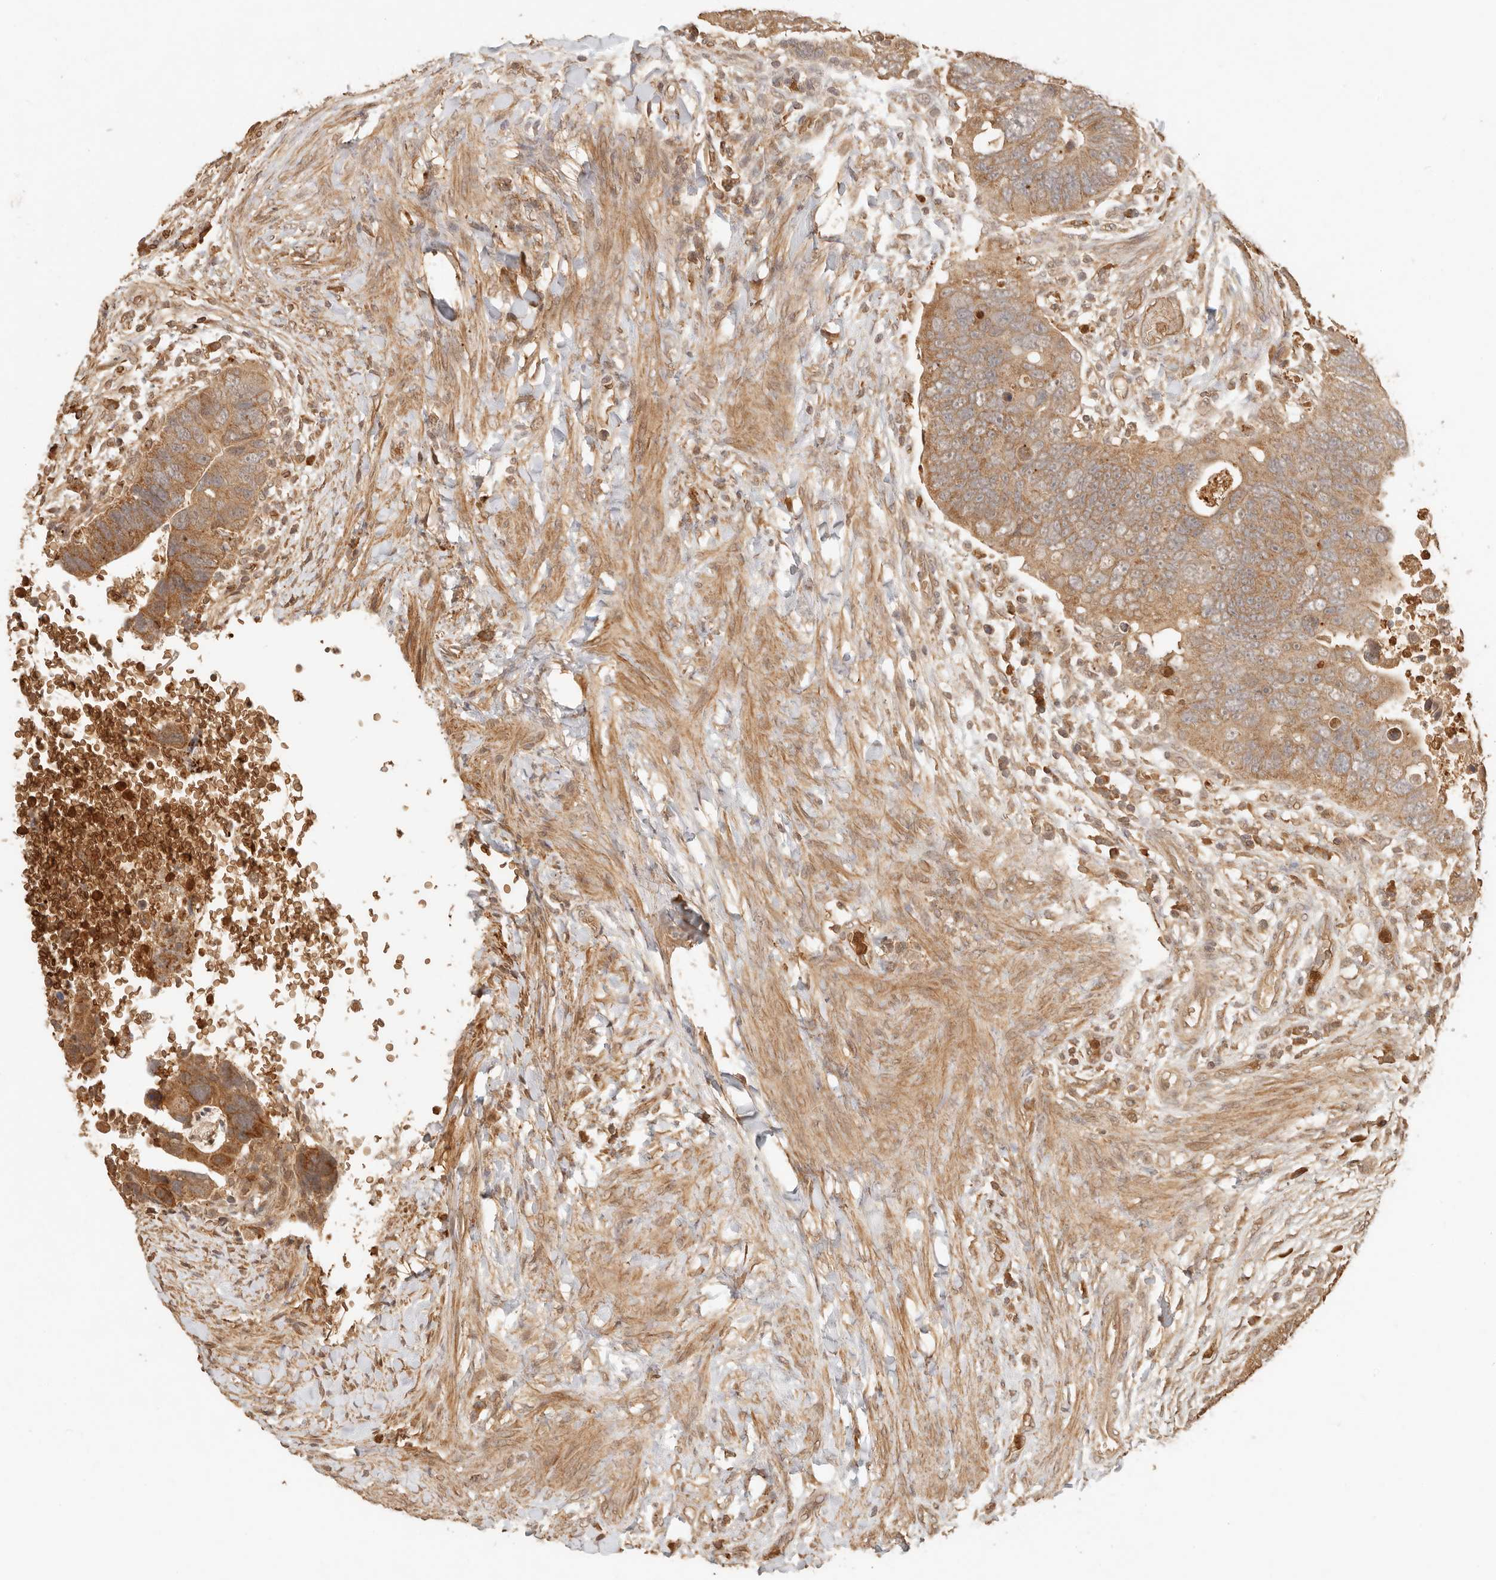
{"staining": {"intensity": "moderate", "quantity": ">75%", "location": "cytoplasmic/membranous"}, "tissue": "colorectal cancer", "cell_type": "Tumor cells", "image_type": "cancer", "snomed": [{"axis": "morphology", "description": "Adenocarcinoma, NOS"}, {"axis": "topography", "description": "Rectum"}], "caption": "IHC histopathology image of neoplastic tissue: human colorectal cancer (adenocarcinoma) stained using immunohistochemistry (IHC) displays medium levels of moderate protein expression localized specifically in the cytoplasmic/membranous of tumor cells, appearing as a cytoplasmic/membranous brown color.", "gene": "INTS11", "patient": {"sex": "male", "age": 59}}